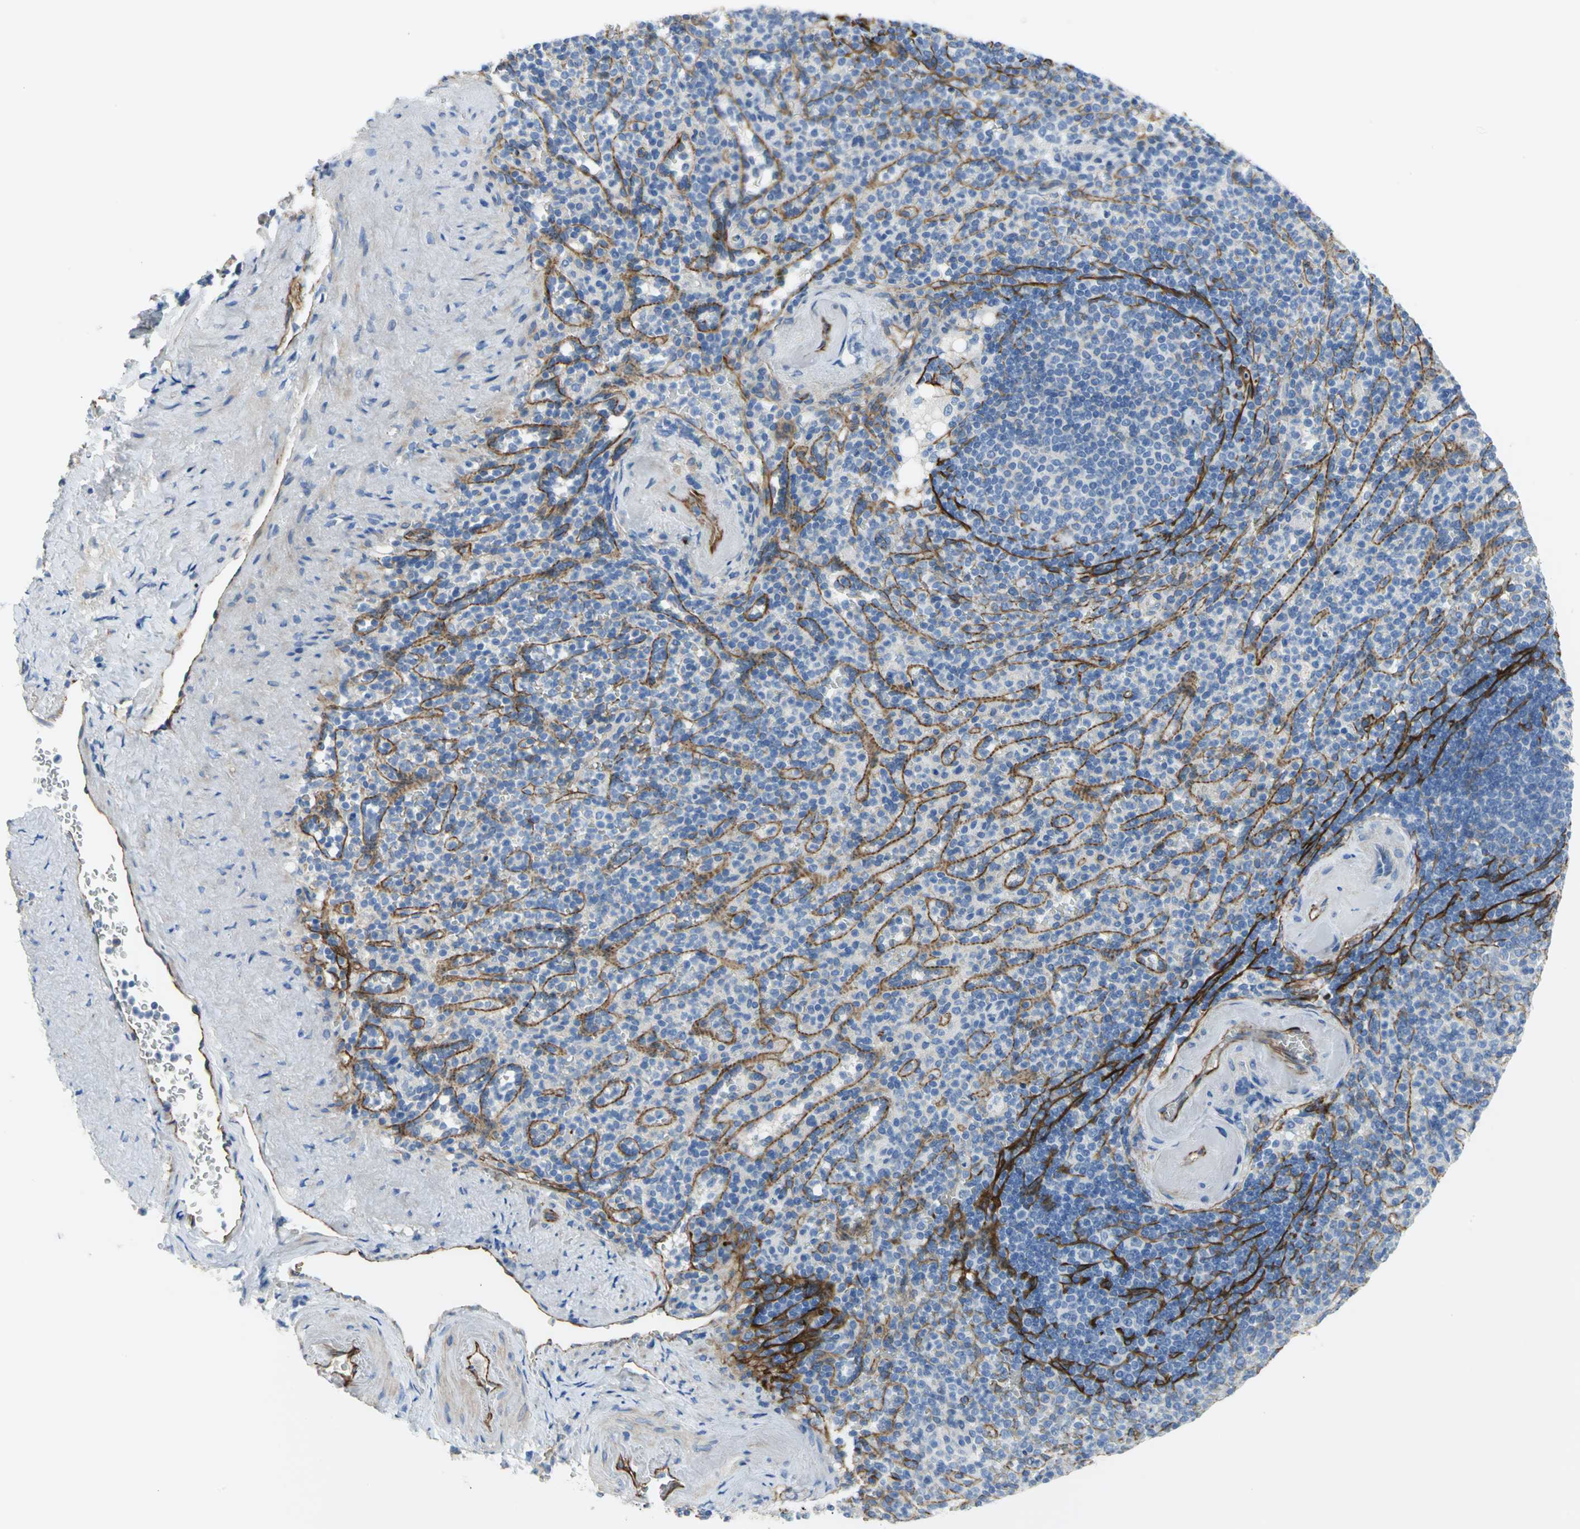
{"staining": {"intensity": "negative", "quantity": "none", "location": "none"}, "tissue": "spleen", "cell_type": "Cells in red pulp", "image_type": "normal", "snomed": [{"axis": "morphology", "description": "Normal tissue, NOS"}, {"axis": "topography", "description": "Spleen"}], "caption": "Image shows no protein positivity in cells in red pulp of benign spleen. (DAB (3,3'-diaminobenzidine) immunohistochemistry visualized using brightfield microscopy, high magnification).", "gene": "FLNB", "patient": {"sex": "female", "age": 74}}